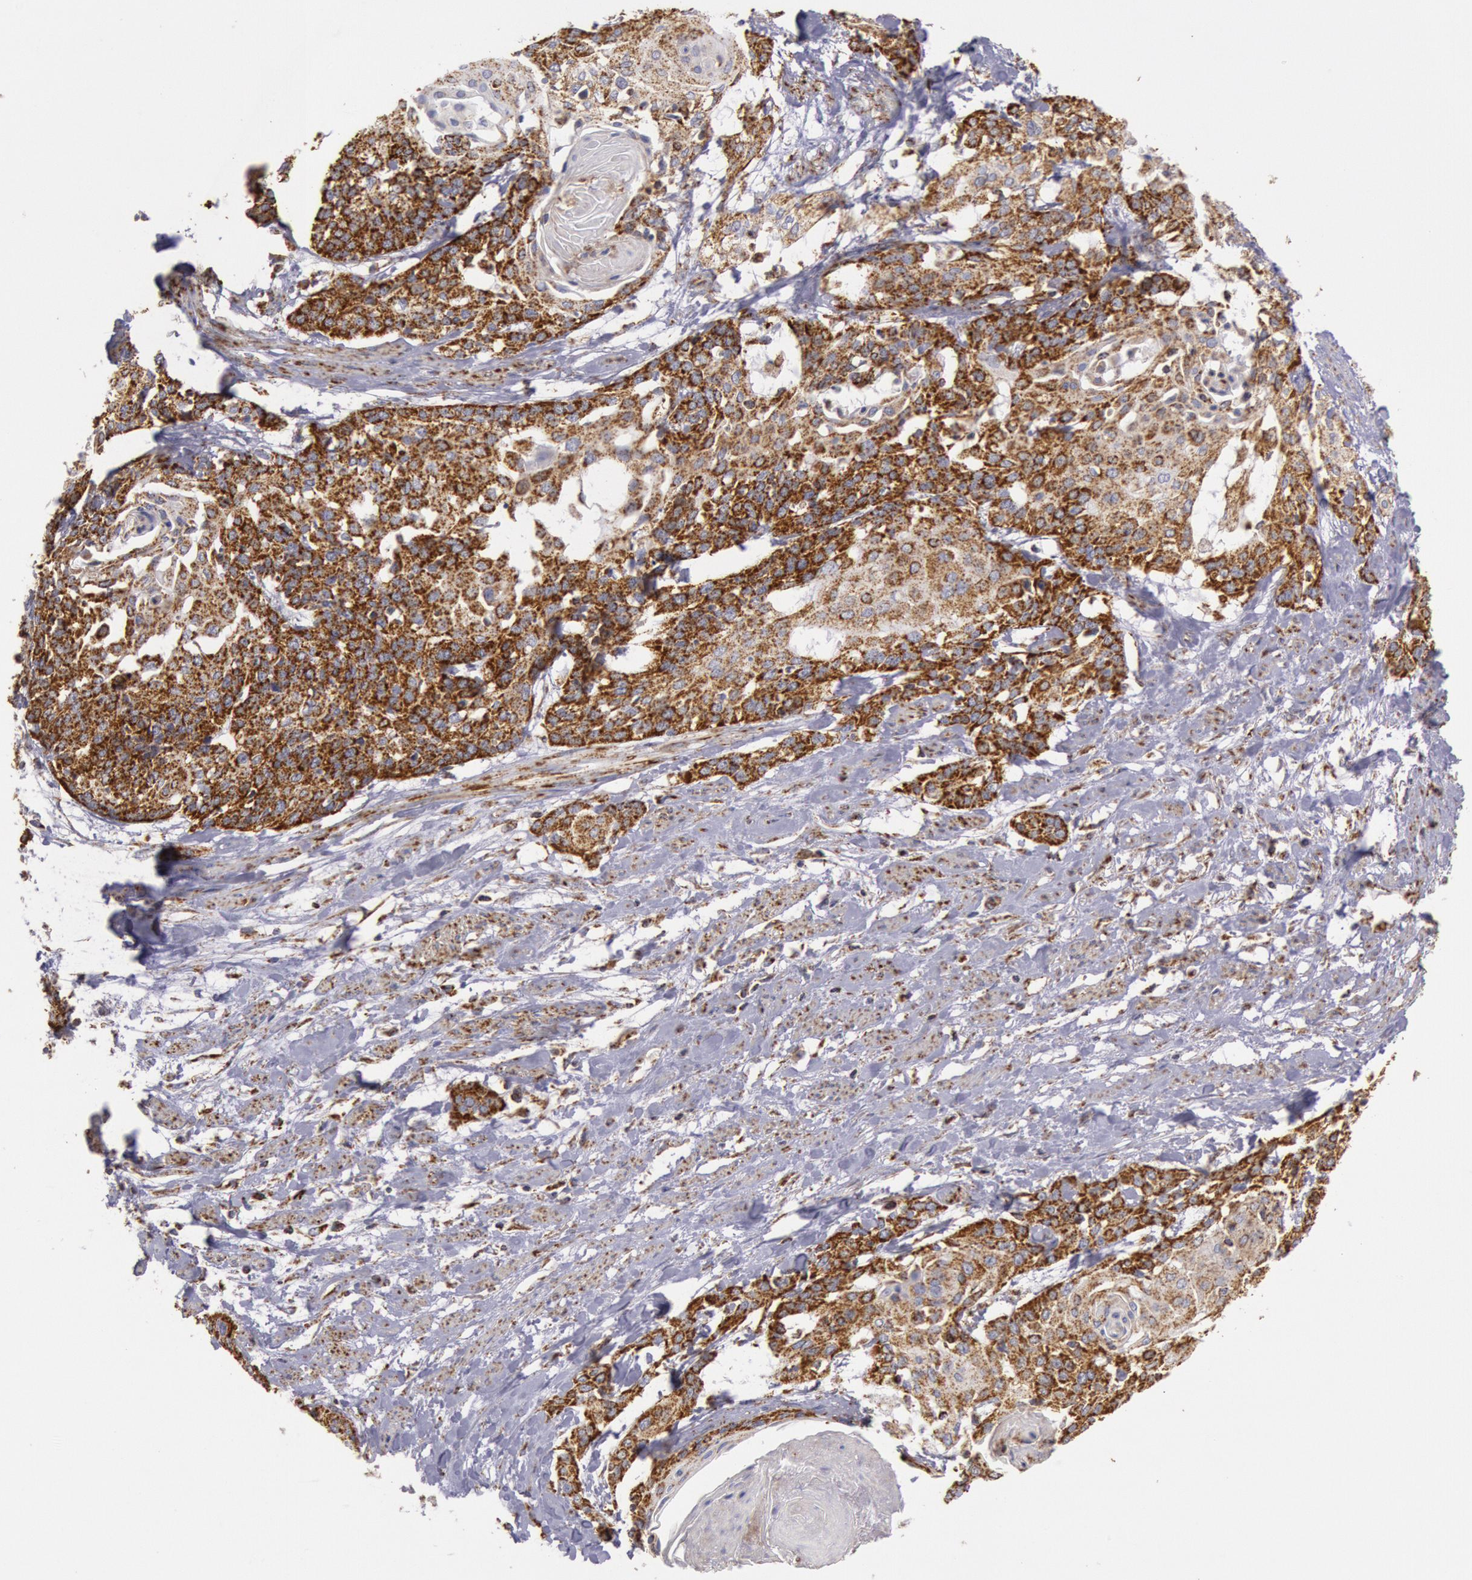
{"staining": {"intensity": "strong", "quantity": ">75%", "location": "cytoplasmic/membranous"}, "tissue": "cervical cancer", "cell_type": "Tumor cells", "image_type": "cancer", "snomed": [{"axis": "morphology", "description": "Squamous cell carcinoma, NOS"}, {"axis": "topography", "description": "Cervix"}], "caption": "DAB immunohistochemical staining of human cervical cancer shows strong cytoplasmic/membranous protein staining in approximately >75% of tumor cells.", "gene": "CYC1", "patient": {"sex": "female", "age": 57}}